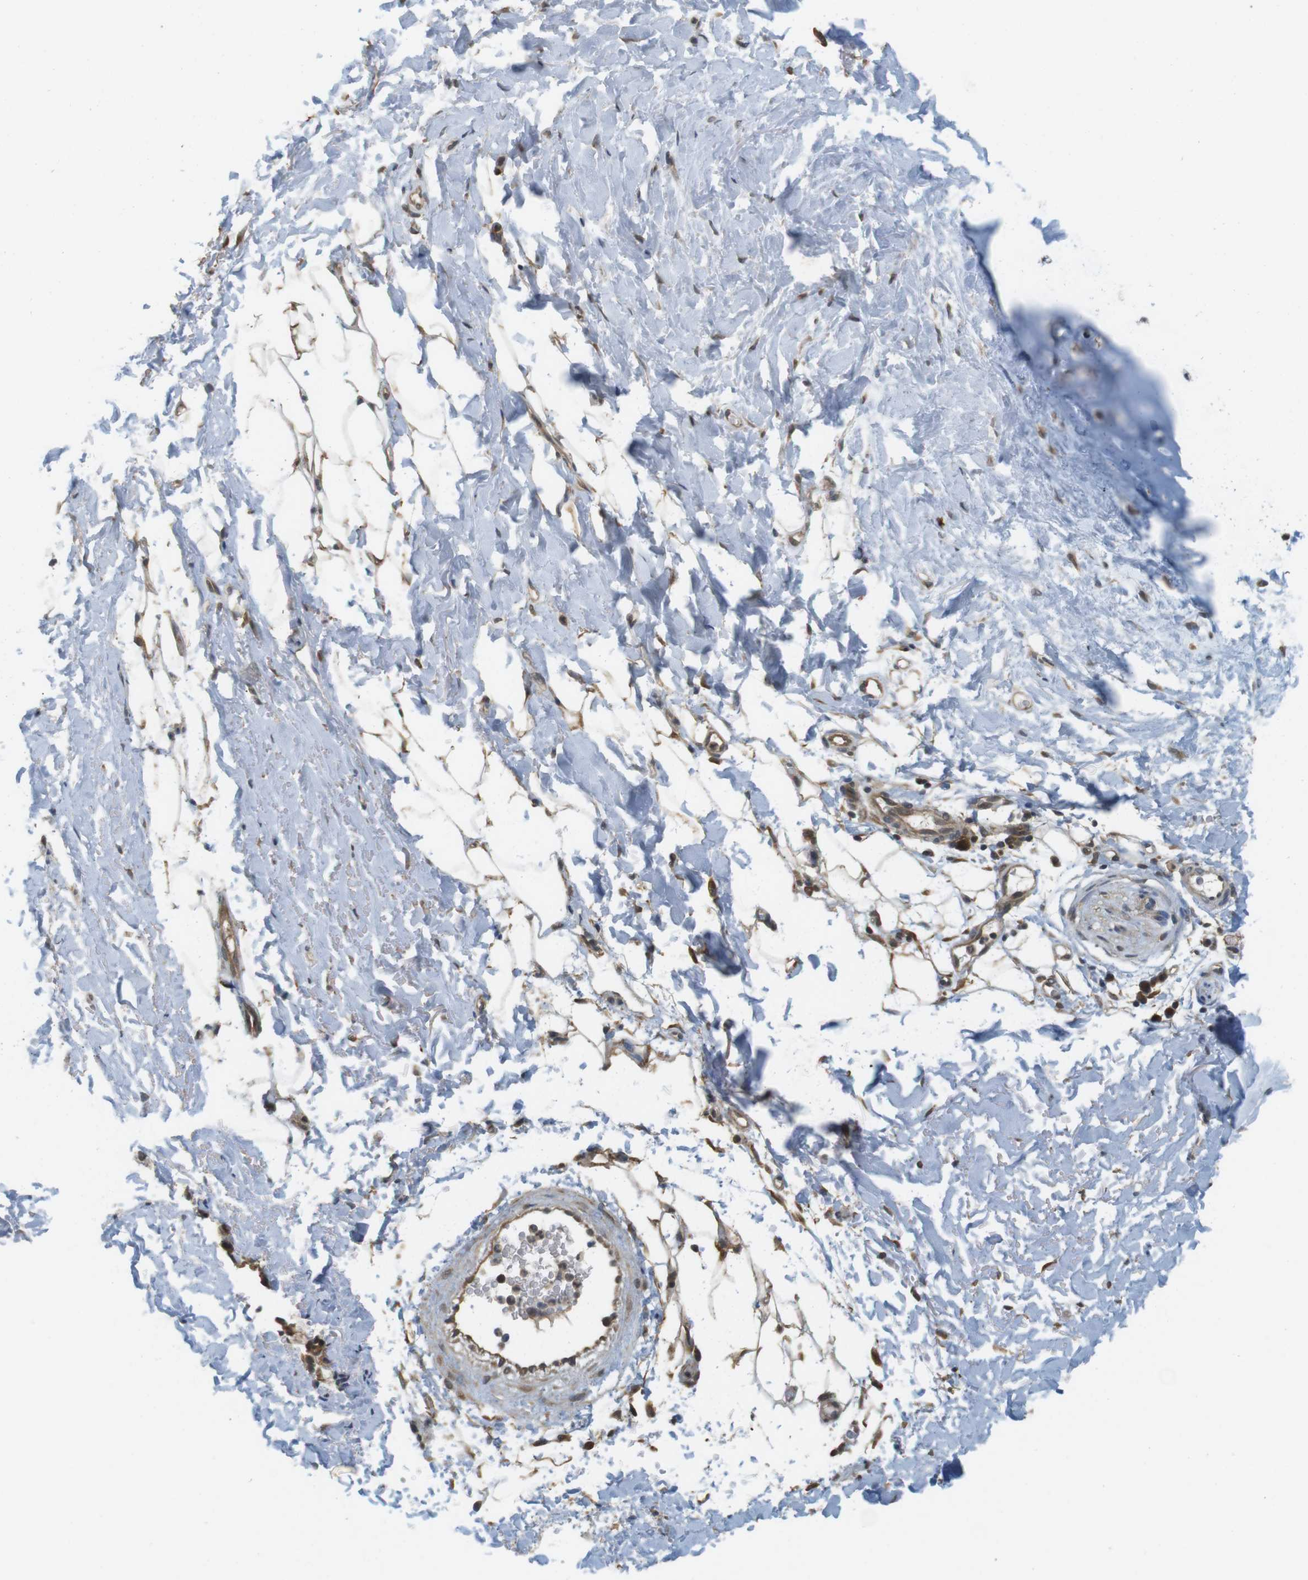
{"staining": {"intensity": "moderate", "quantity": ">75%", "location": "cytoplasmic/membranous"}, "tissue": "adipose tissue", "cell_type": "Adipocytes", "image_type": "normal", "snomed": [{"axis": "morphology", "description": "Normal tissue, NOS"}, {"axis": "topography", "description": "Cartilage tissue"}, {"axis": "topography", "description": "Bronchus"}], "caption": "Adipocytes reveal moderate cytoplasmic/membranous staining in about >75% of cells in normal adipose tissue. Immunohistochemistry (ihc) stains the protein in brown and the nuclei are stained blue.", "gene": "RNF130", "patient": {"sex": "female", "age": 73}}